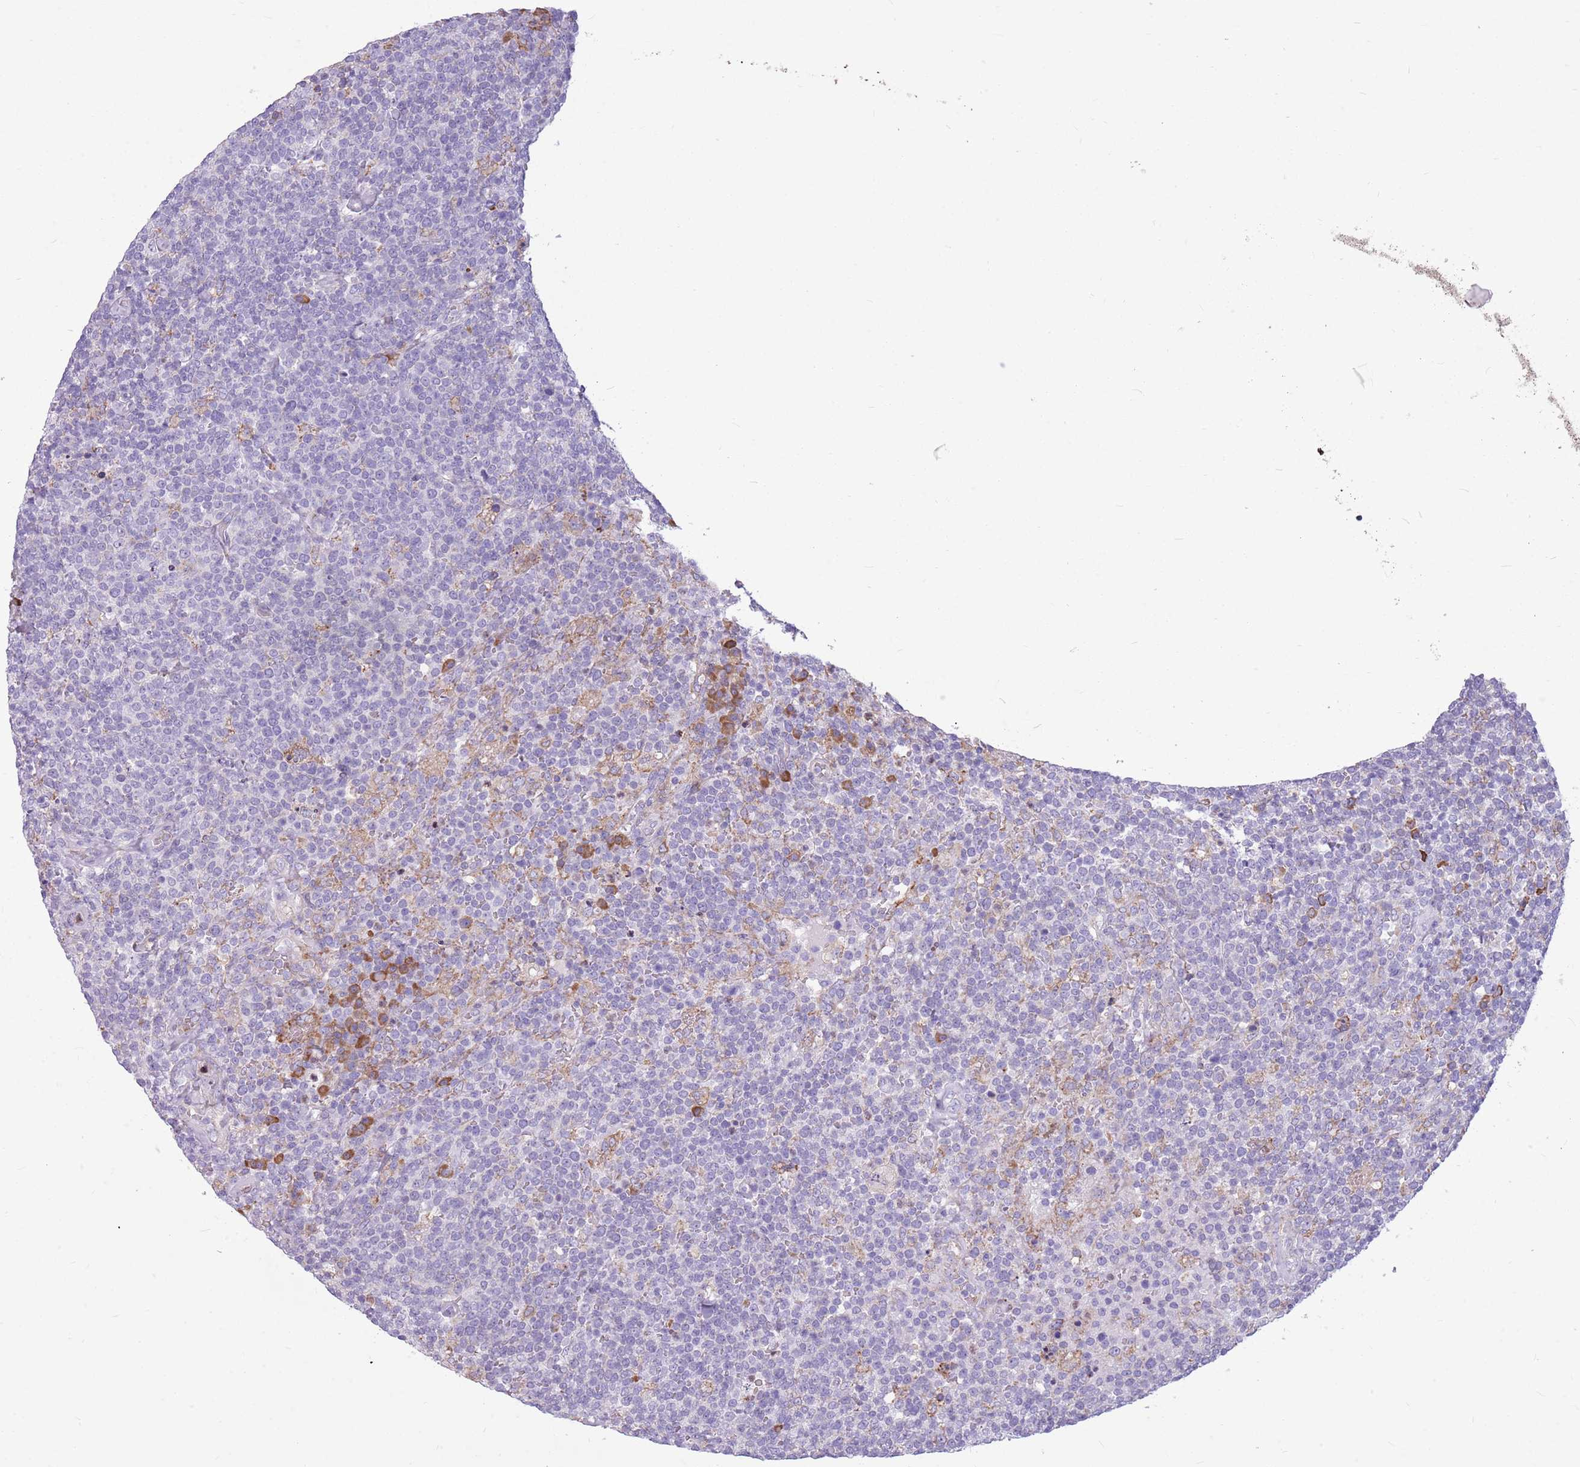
{"staining": {"intensity": "negative", "quantity": "none", "location": "none"}, "tissue": "lymphoma", "cell_type": "Tumor cells", "image_type": "cancer", "snomed": [{"axis": "morphology", "description": "Malignant lymphoma, non-Hodgkin's type, High grade"}, {"axis": "topography", "description": "Lymph node"}], "caption": "This is a photomicrograph of immunohistochemistry (IHC) staining of lymphoma, which shows no positivity in tumor cells.", "gene": "KCTD19", "patient": {"sex": "male", "age": 61}}